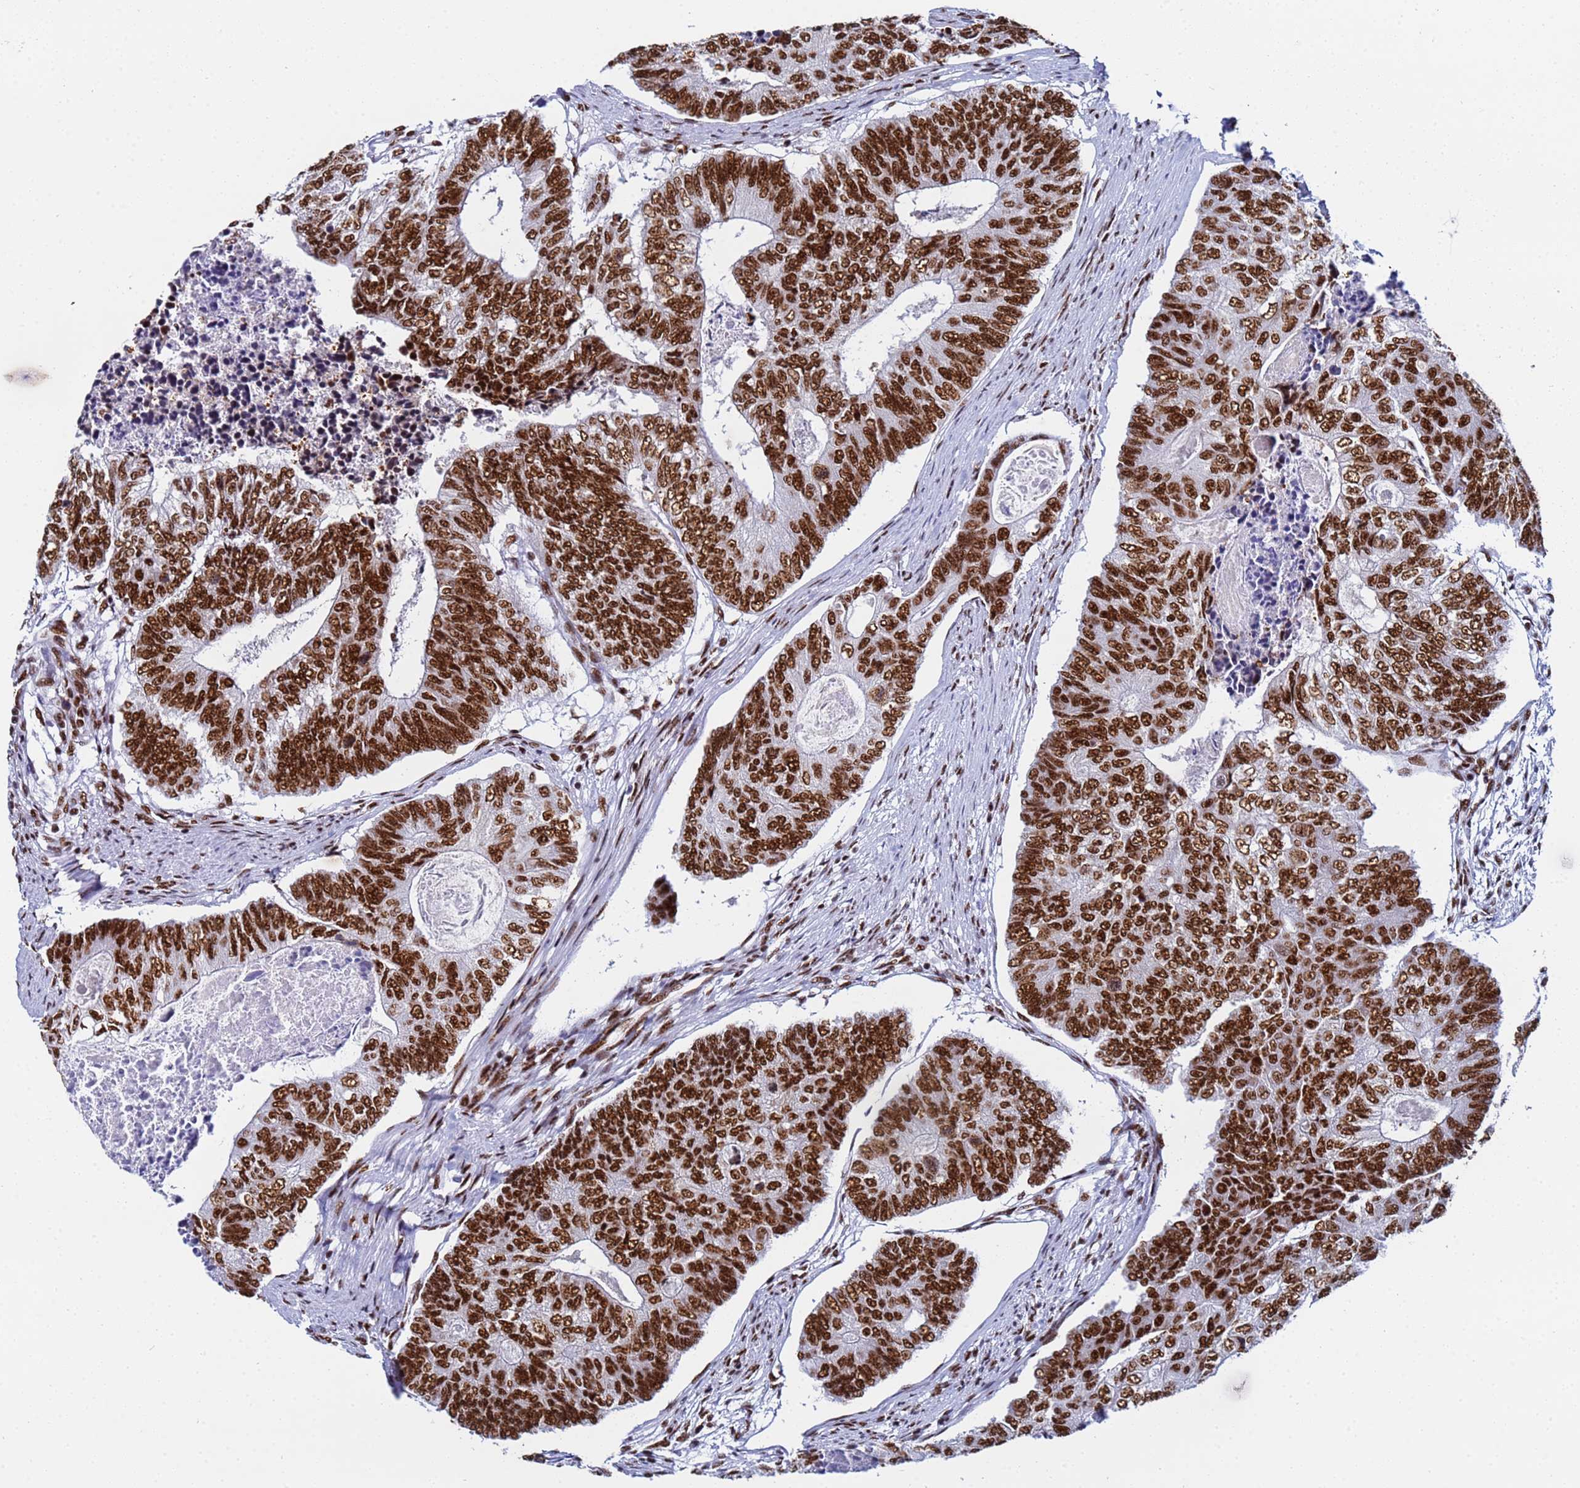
{"staining": {"intensity": "strong", "quantity": ">75%", "location": "nuclear"}, "tissue": "colorectal cancer", "cell_type": "Tumor cells", "image_type": "cancer", "snomed": [{"axis": "morphology", "description": "Adenocarcinoma, NOS"}, {"axis": "topography", "description": "Colon"}], "caption": "This photomicrograph displays immunohistochemistry staining of adenocarcinoma (colorectal), with high strong nuclear positivity in approximately >75% of tumor cells.", "gene": "SNRPA1", "patient": {"sex": "female", "age": 67}}